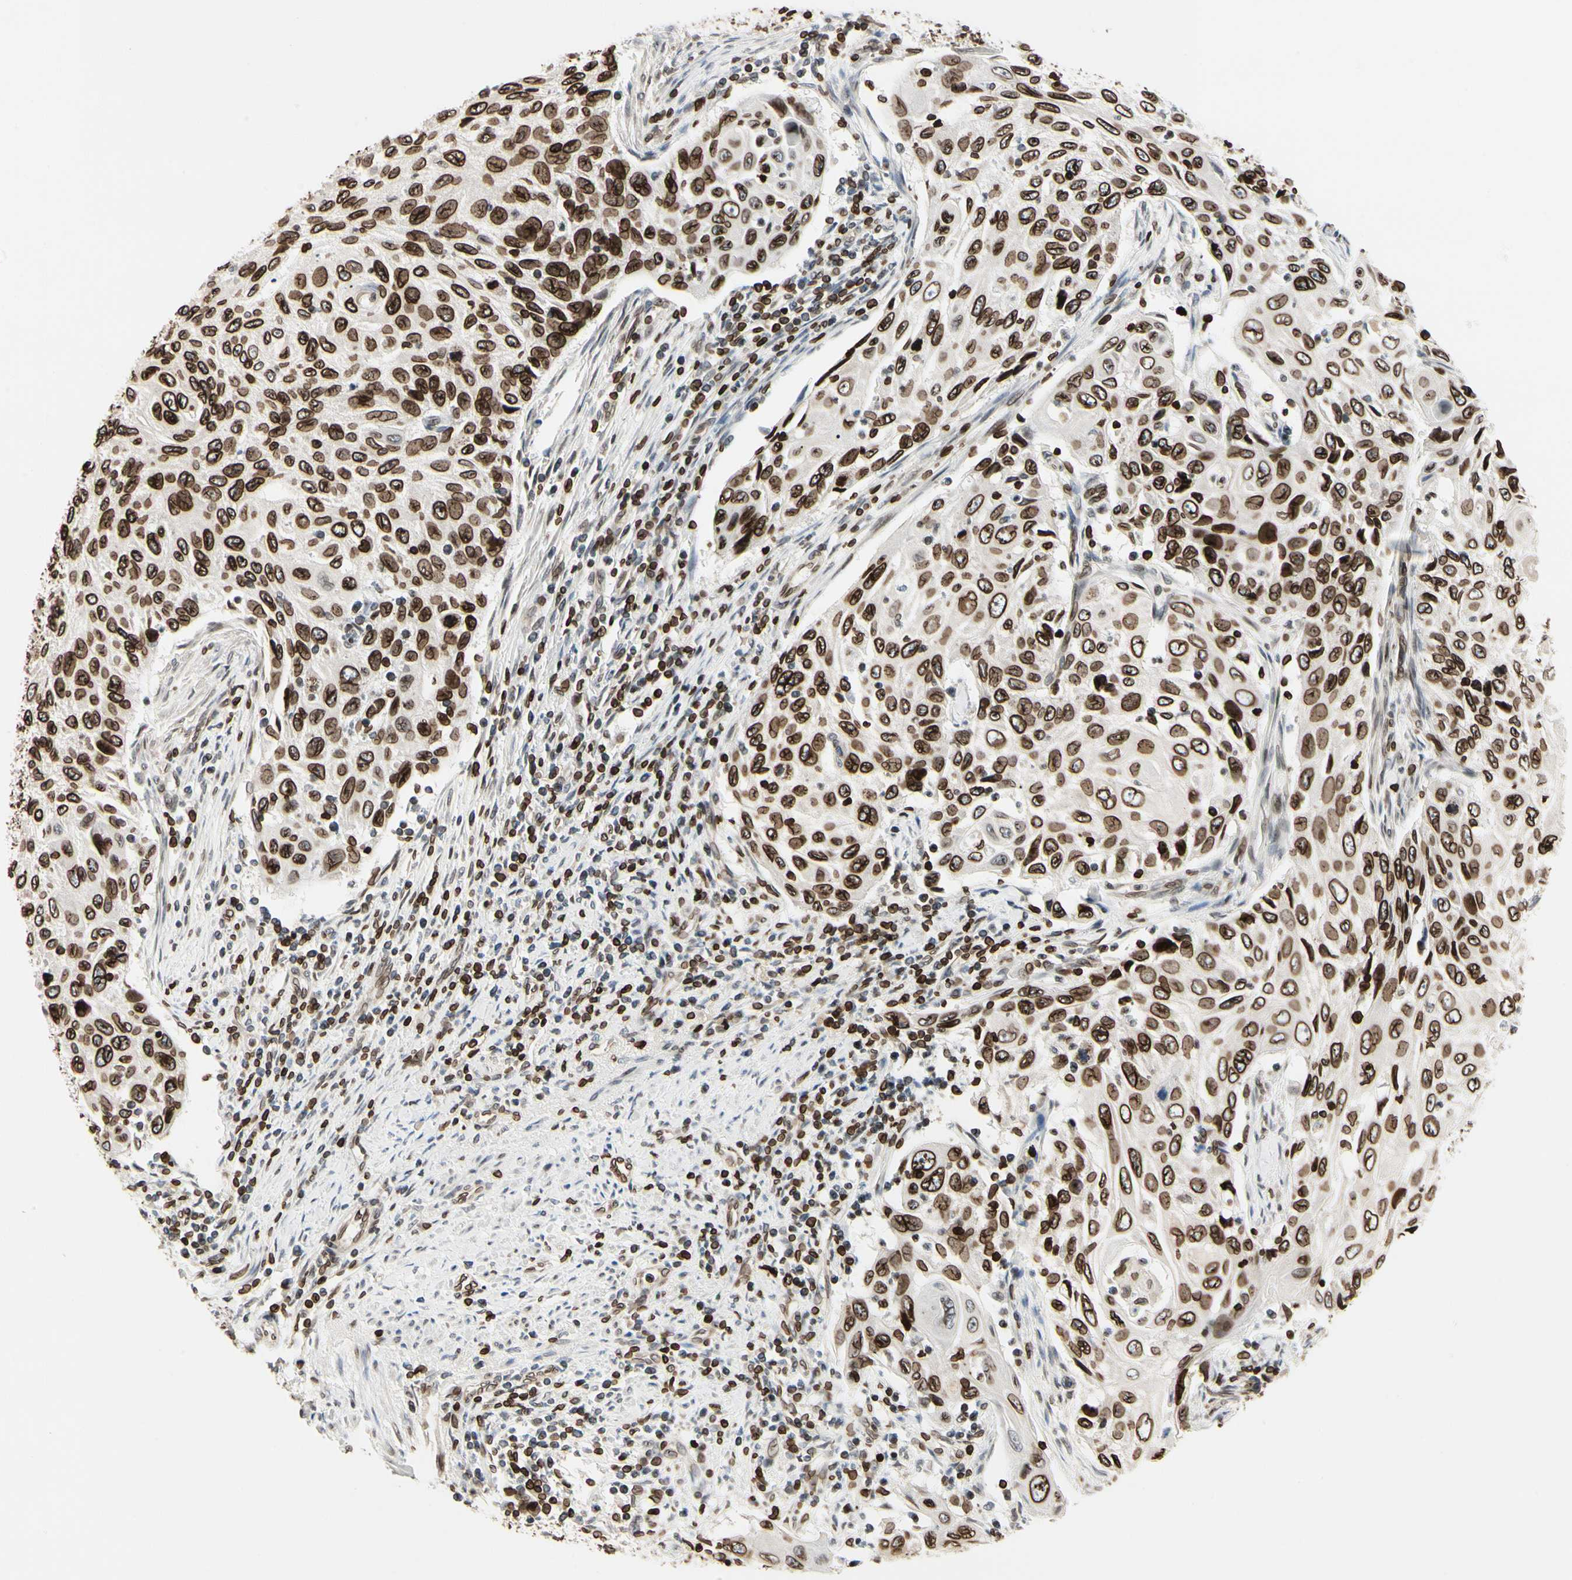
{"staining": {"intensity": "strong", "quantity": ">75%", "location": "cytoplasmic/membranous,nuclear"}, "tissue": "cervical cancer", "cell_type": "Tumor cells", "image_type": "cancer", "snomed": [{"axis": "morphology", "description": "Squamous cell carcinoma, NOS"}, {"axis": "topography", "description": "Cervix"}], "caption": "The histopathology image displays staining of cervical squamous cell carcinoma, revealing strong cytoplasmic/membranous and nuclear protein positivity (brown color) within tumor cells. Ihc stains the protein of interest in brown and the nuclei are stained blue.", "gene": "TMPO", "patient": {"sex": "female", "age": 70}}